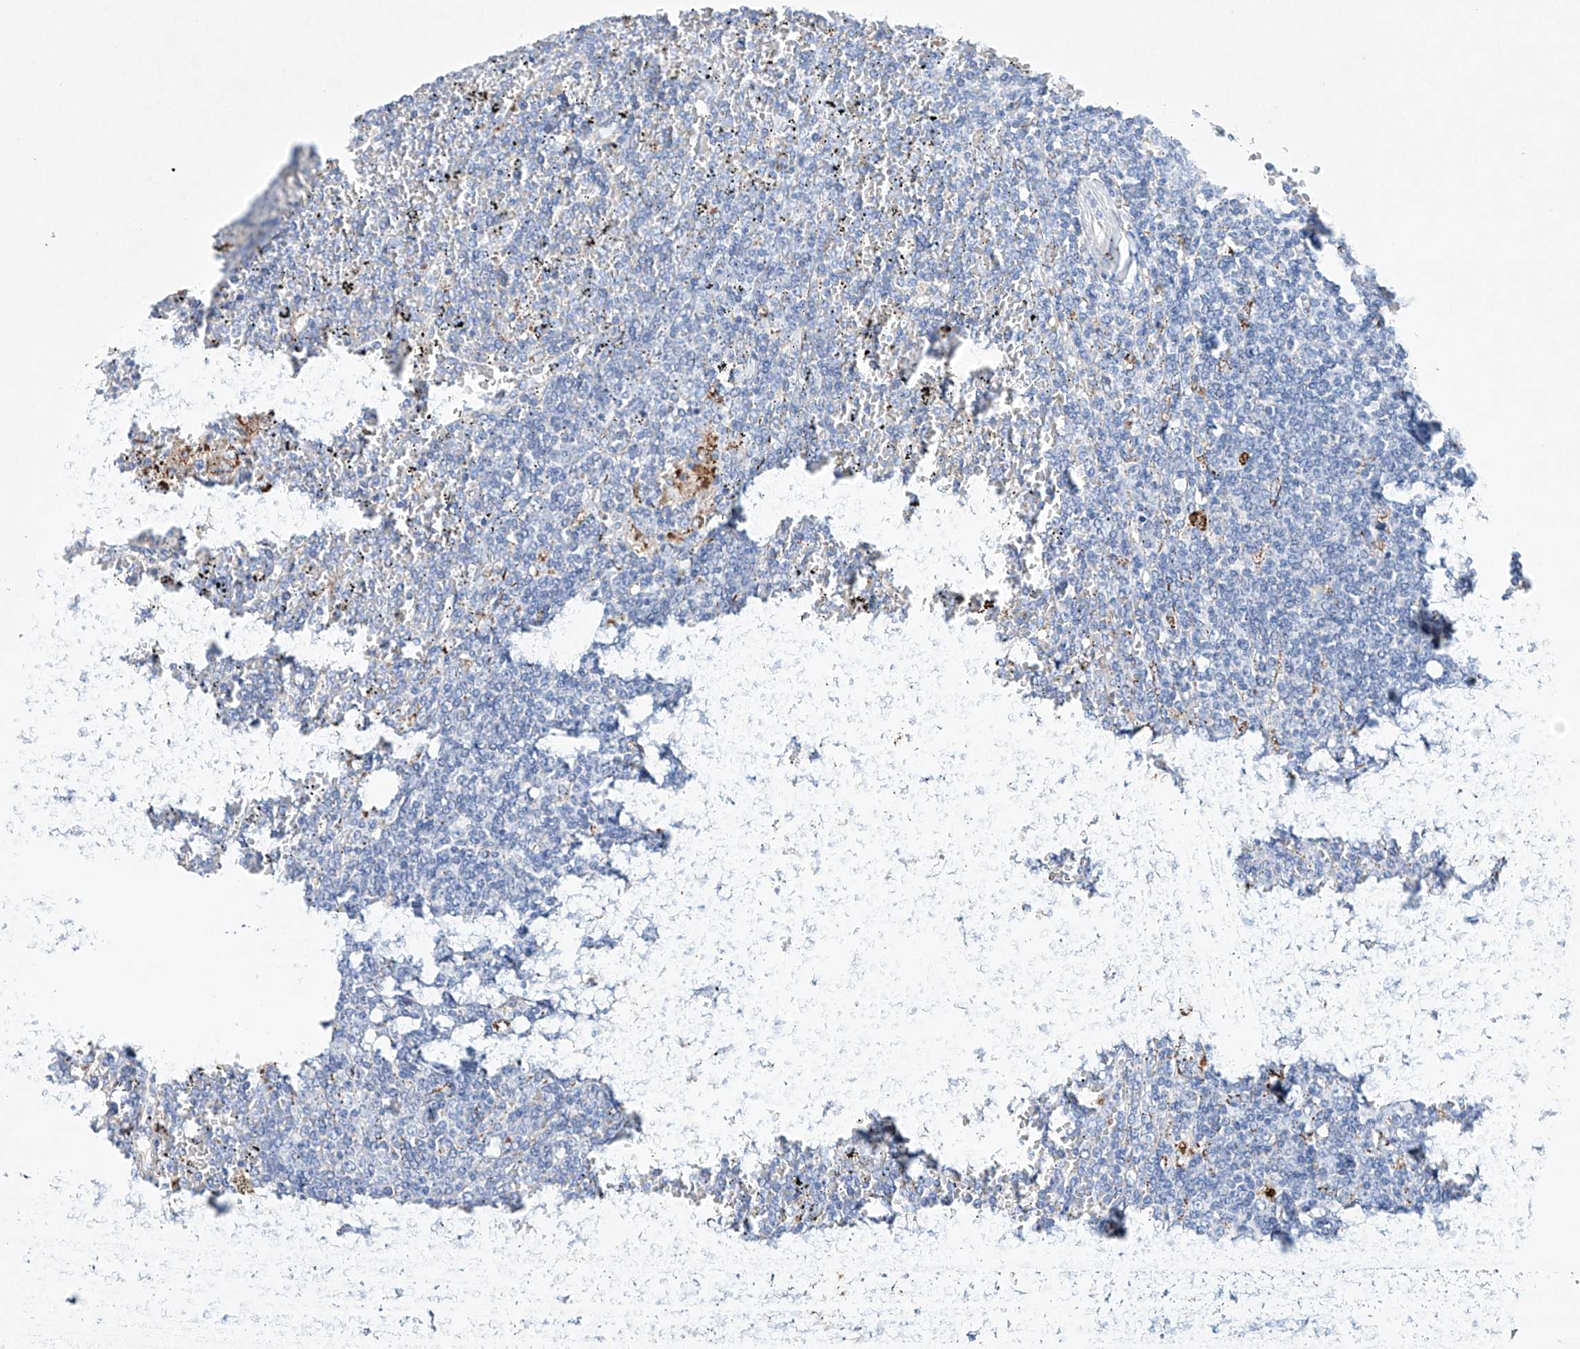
{"staining": {"intensity": "negative", "quantity": "none", "location": "none"}, "tissue": "lymphoma", "cell_type": "Tumor cells", "image_type": "cancer", "snomed": [{"axis": "morphology", "description": "Malignant lymphoma, non-Hodgkin's type, Low grade"}, {"axis": "topography", "description": "Spleen"}], "caption": "Lymphoma was stained to show a protein in brown. There is no significant positivity in tumor cells. (DAB (3,3'-diaminobenzidine) immunohistochemistry, high magnification).", "gene": "NRROS", "patient": {"sex": "female", "age": 19}}